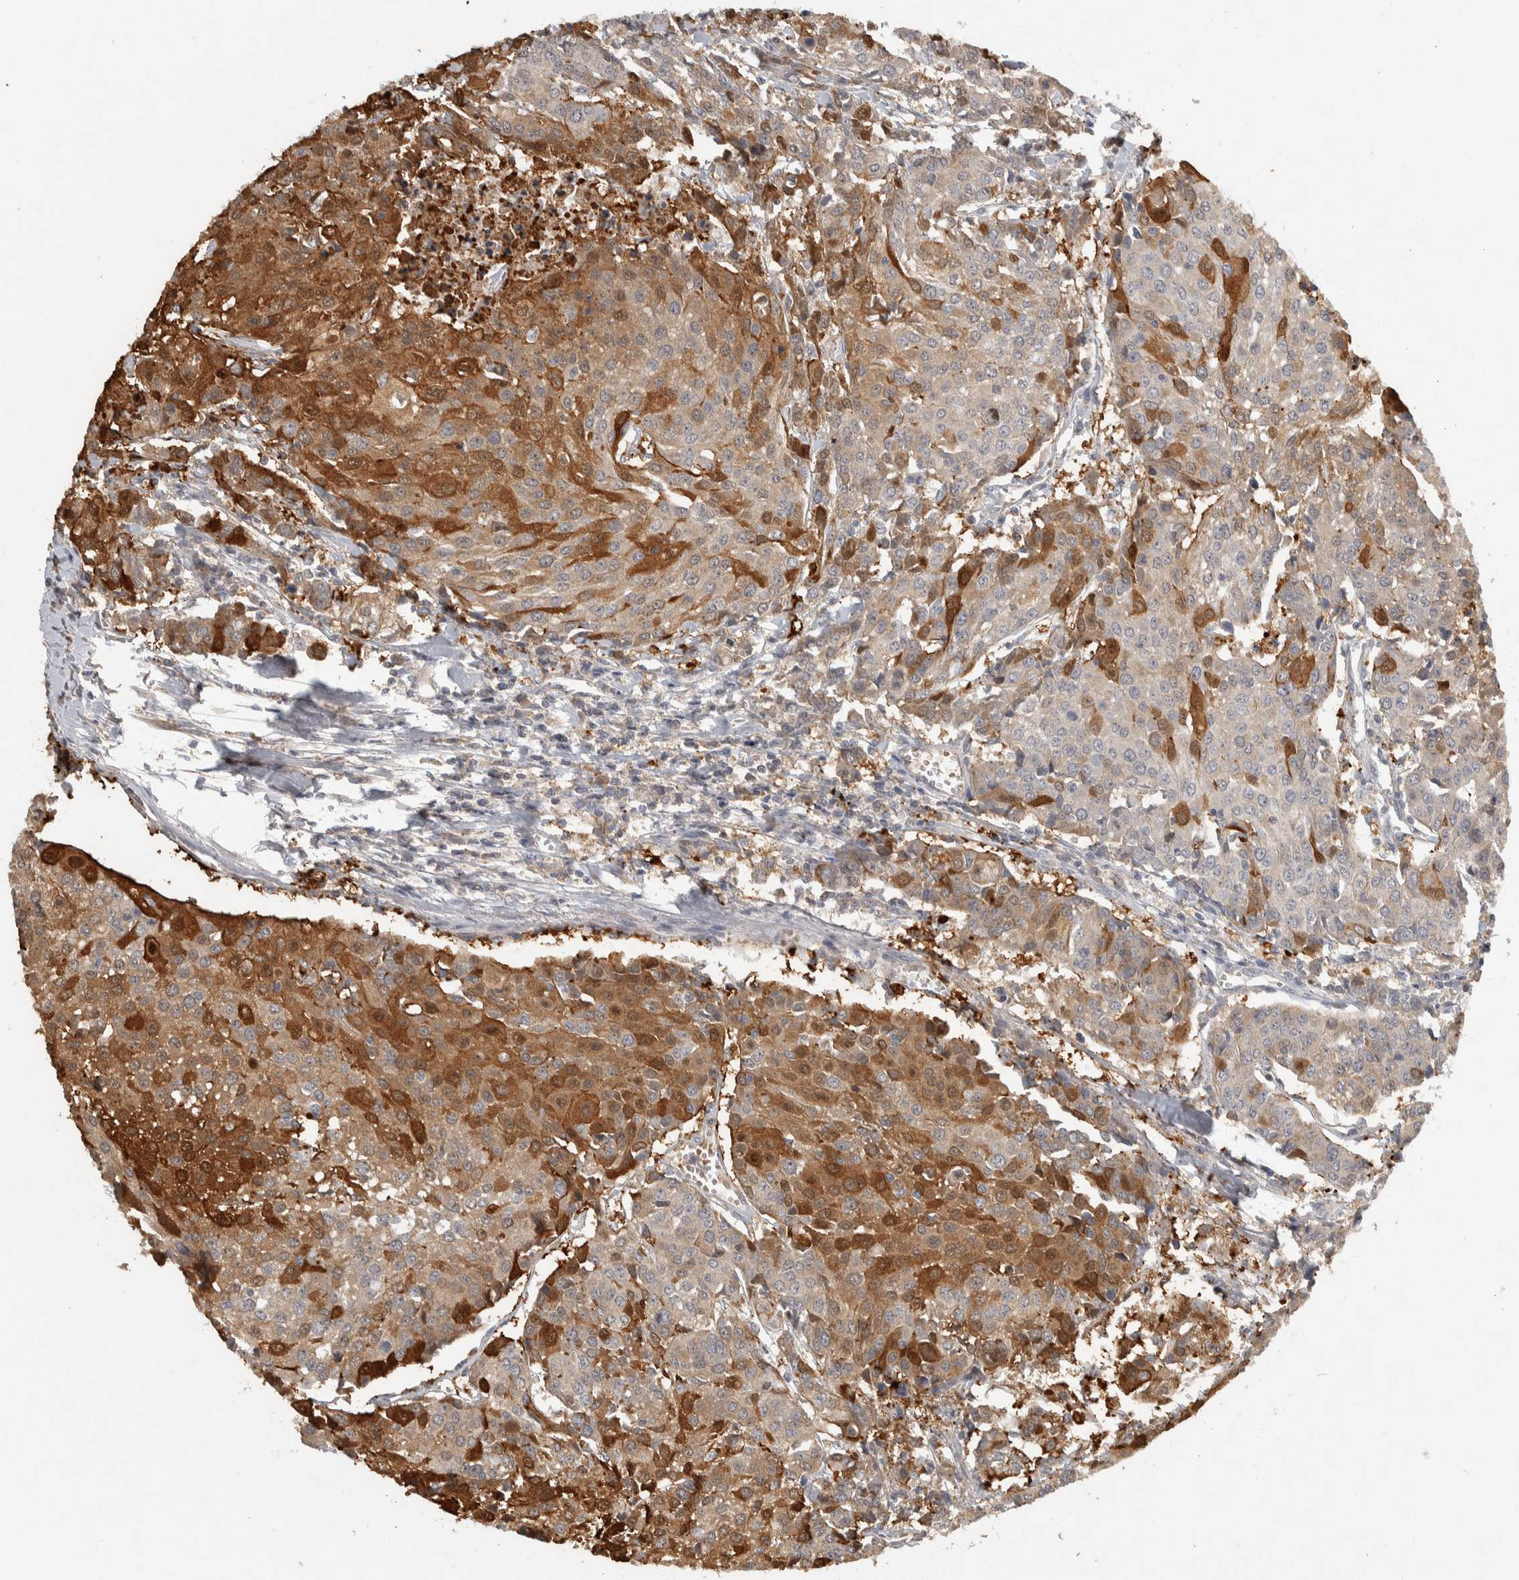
{"staining": {"intensity": "strong", "quantity": "25%-75%", "location": "cytoplasmic/membranous,nuclear"}, "tissue": "urothelial cancer", "cell_type": "Tumor cells", "image_type": "cancer", "snomed": [{"axis": "morphology", "description": "Urothelial carcinoma, High grade"}, {"axis": "topography", "description": "Urinary bladder"}], "caption": "Urothelial cancer stained with immunohistochemistry reveals strong cytoplasmic/membranous and nuclear staining in about 25%-75% of tumor cells.", "gene": "EIF3H", "patient": {"sex": "female", "age": 85}}